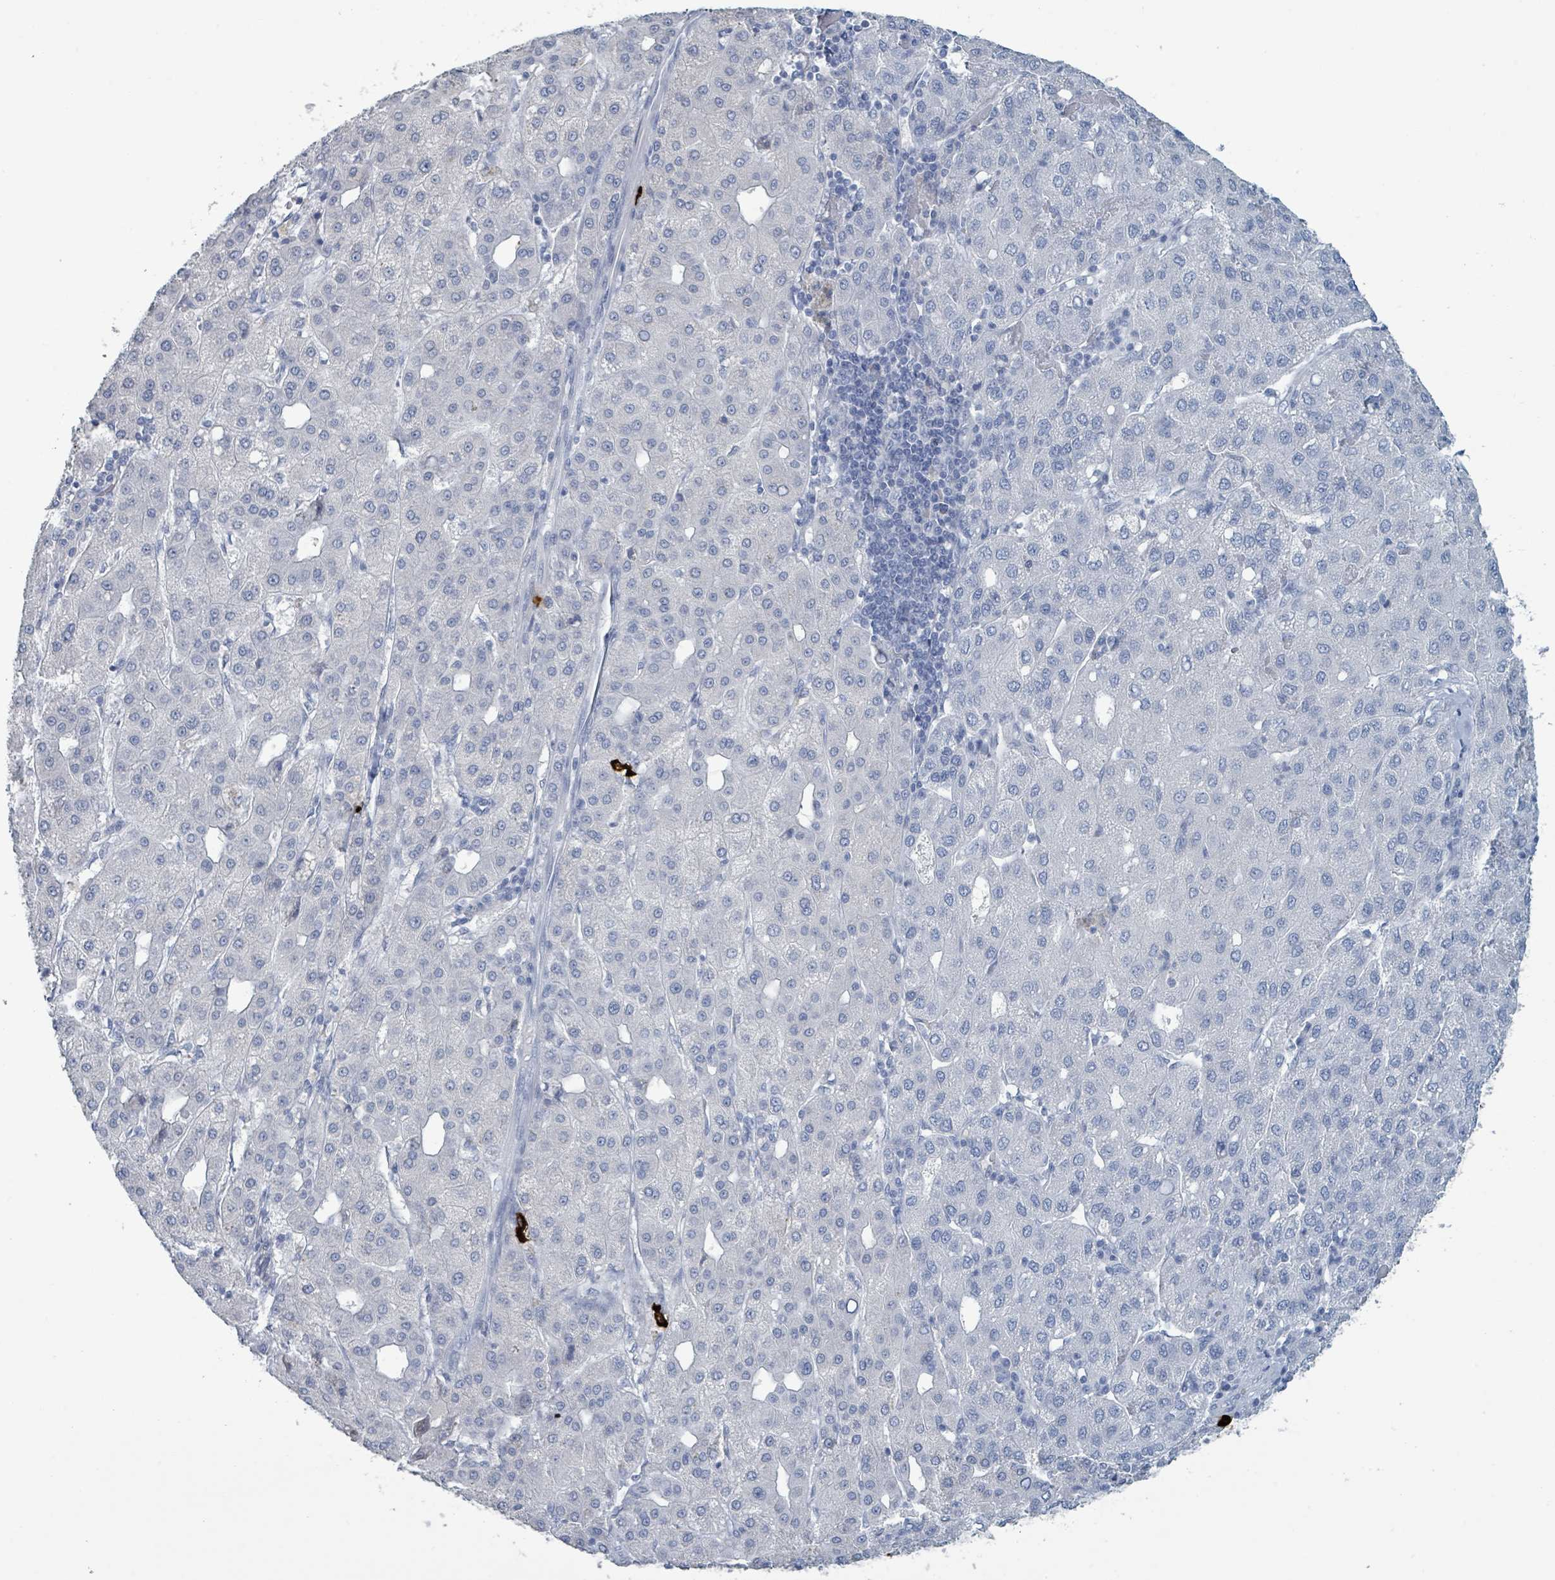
{"staining": {"intensity": "negative", "quantity": "none", "location": "none"}, "tissue": "liver cancer", "cell_type": "Tumor cells", "image_type": "cancer", "snomed": [{"axis": "morphology", "description": "Carcinoma, Hepatocellular, NOS"}, {"axis": "topography", "description": "Liver"}], "caption": "There is no significant staining in tumor cells of liver cancer. (DAB (3,3'-diaminobenzidine) immunohistochemistry (IHC), high magnification).", "gene": "VPS13D", "patient": {"sex": "male", "age": 65}}